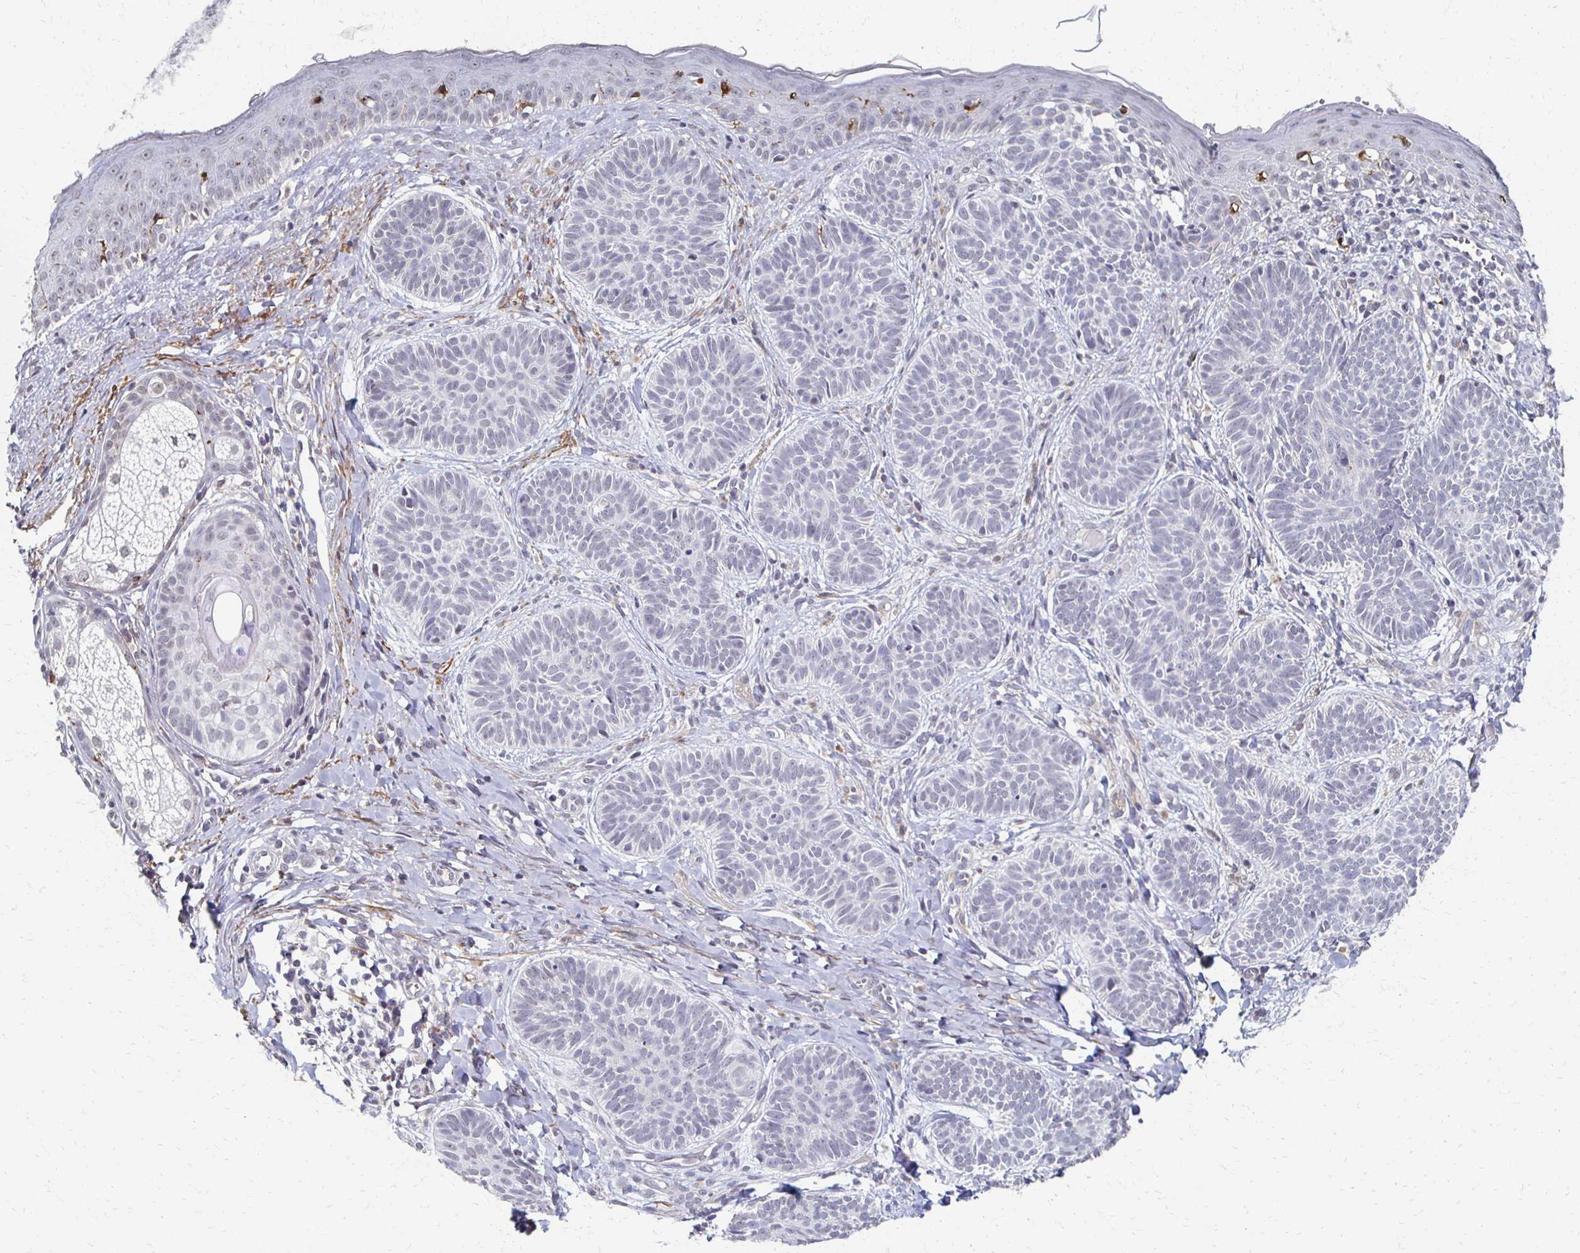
{"staining": {"intensity": "negative", "quantity": "none", "location": "none"}, "tissue": "skin cancer", "cell_type": "Tumor cells", "image_type": "cancer", "snomed": [{"axis": "morphology", "description": "Basal cell carcinoma"}, {"axis": "topography", "description": "Skin"}], "caption": "This is an immunohistochemistry (IHC) photomicrograph of skin cancer. There is no positivity in tumor cells.", "gene": "DAB1", "patient": {"sex": "male", "age": 54}}